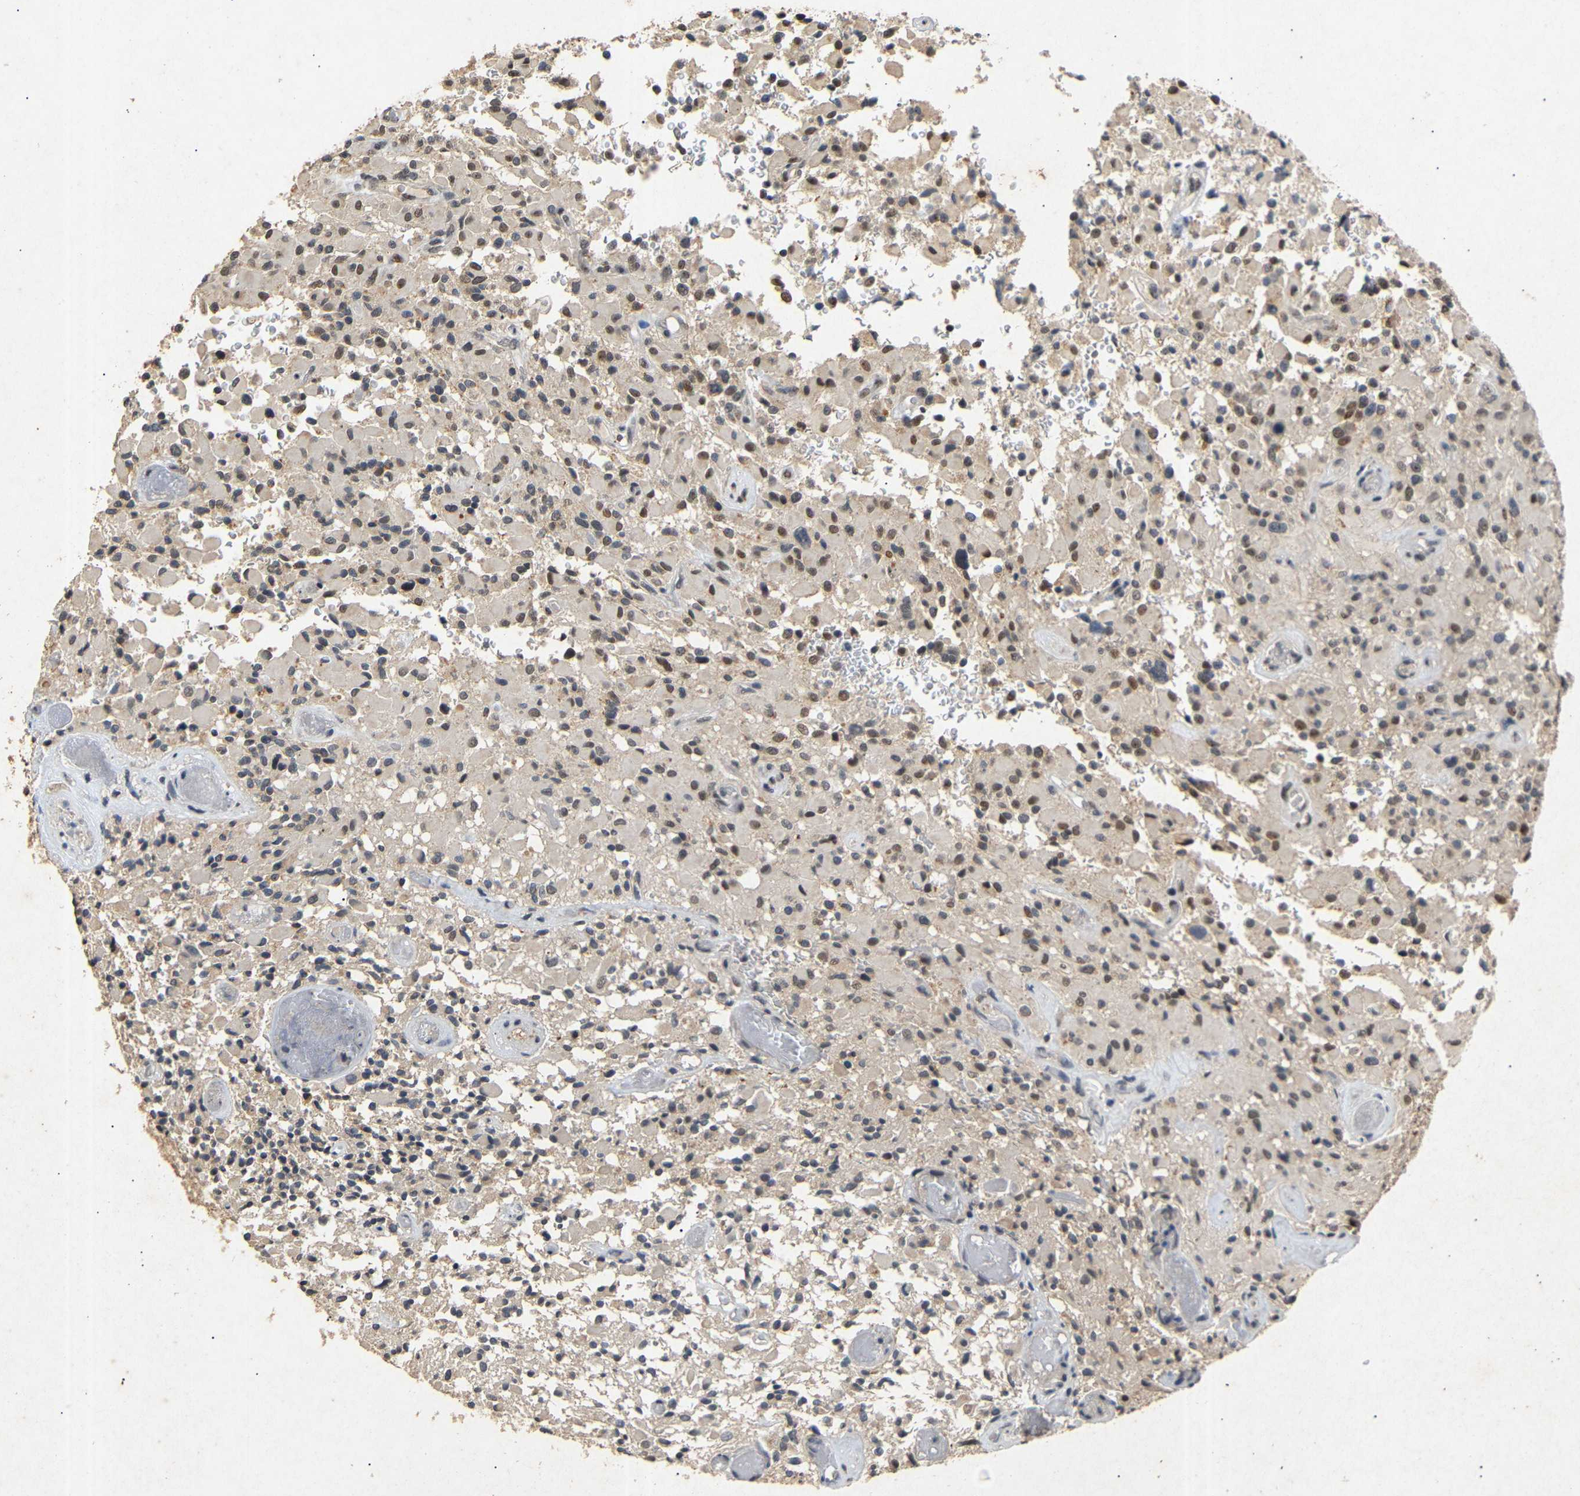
{"staining": {"intensity": "moderate", "quantity": "25%-75%", "location": "nuclear"}, "tissue": "glioma", "cell_type": "Tumor cells", "image_type": "cancer", "snomed": [{"axis": "morphology", "description": "Glioma, malignant, High grade"}, {"axis": "topography", "description": "Brain"}], "caption": "Tumor cells exhibit medium levels of moderate nuclear expression in approximately 25%-75% of cells in human glioma.", "gene": "PARN", "patient": {"sex": "male", "age": 71}}